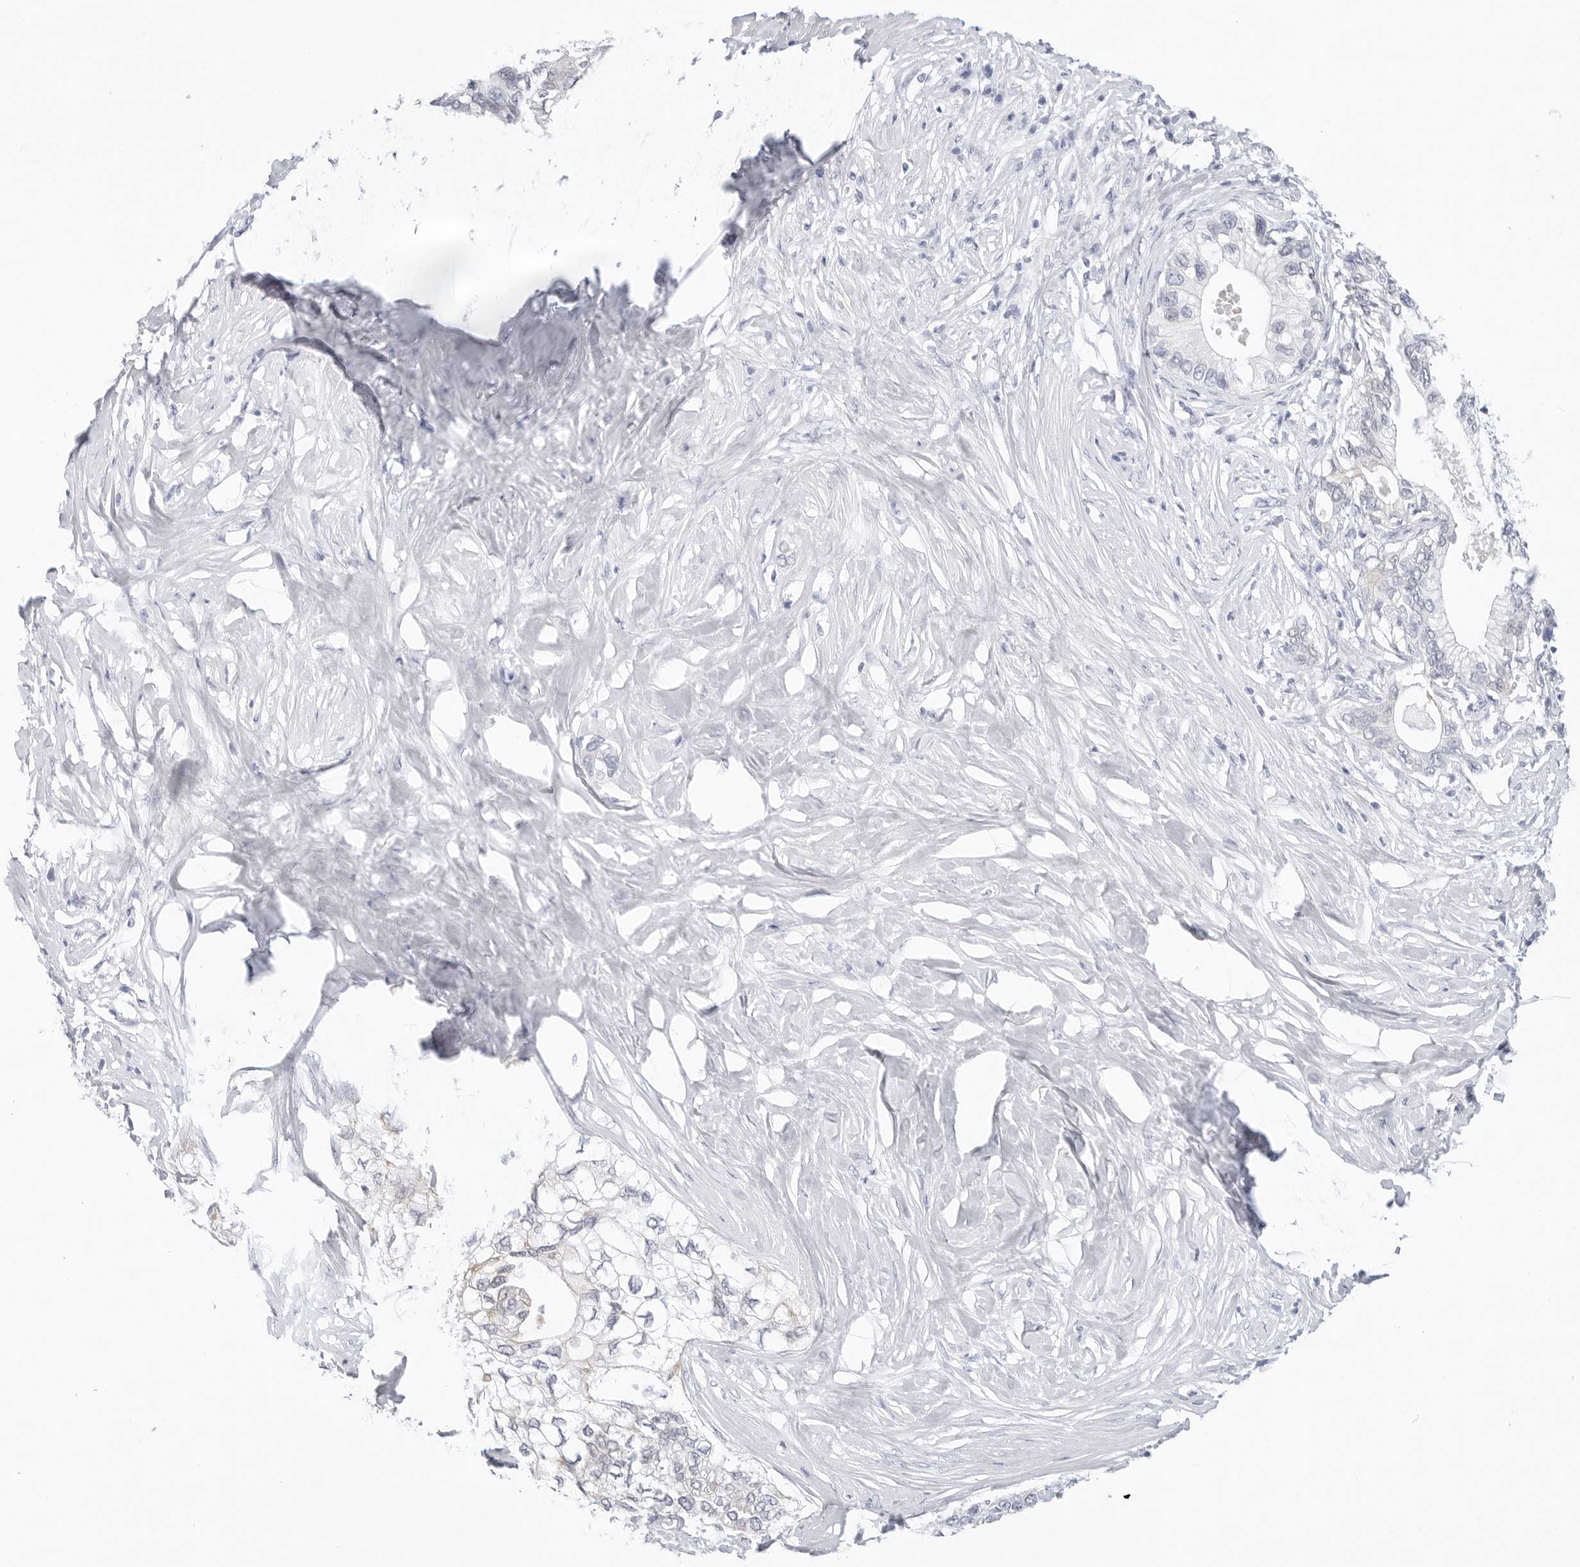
{"staining": {"intensity": "negative", "quantity": "none", "location": "none"}, "tissue": "pancreatic cancer", "cell_type": "Tumor cells", "image_type": "cancer", "snomed": [{"axis": "morphology", "description": "Normal tissue, NOS"}, {"axis": "morphology", "description": "Adenocarcinoma, NOS"}, {"axis": "topography", "description": "Pancreas"}, {"axis": "topography", "description": "Peripheral nerve tissue"}], "caption": "Pancreatic cancer (adenocarcinoma) was stained to show a protein in brown. There is no significant positivity in tumor cells. Nuclei are stained in blue.", "gene": "SLC19A1", "patient": {"sex": "male", "age": 59}}